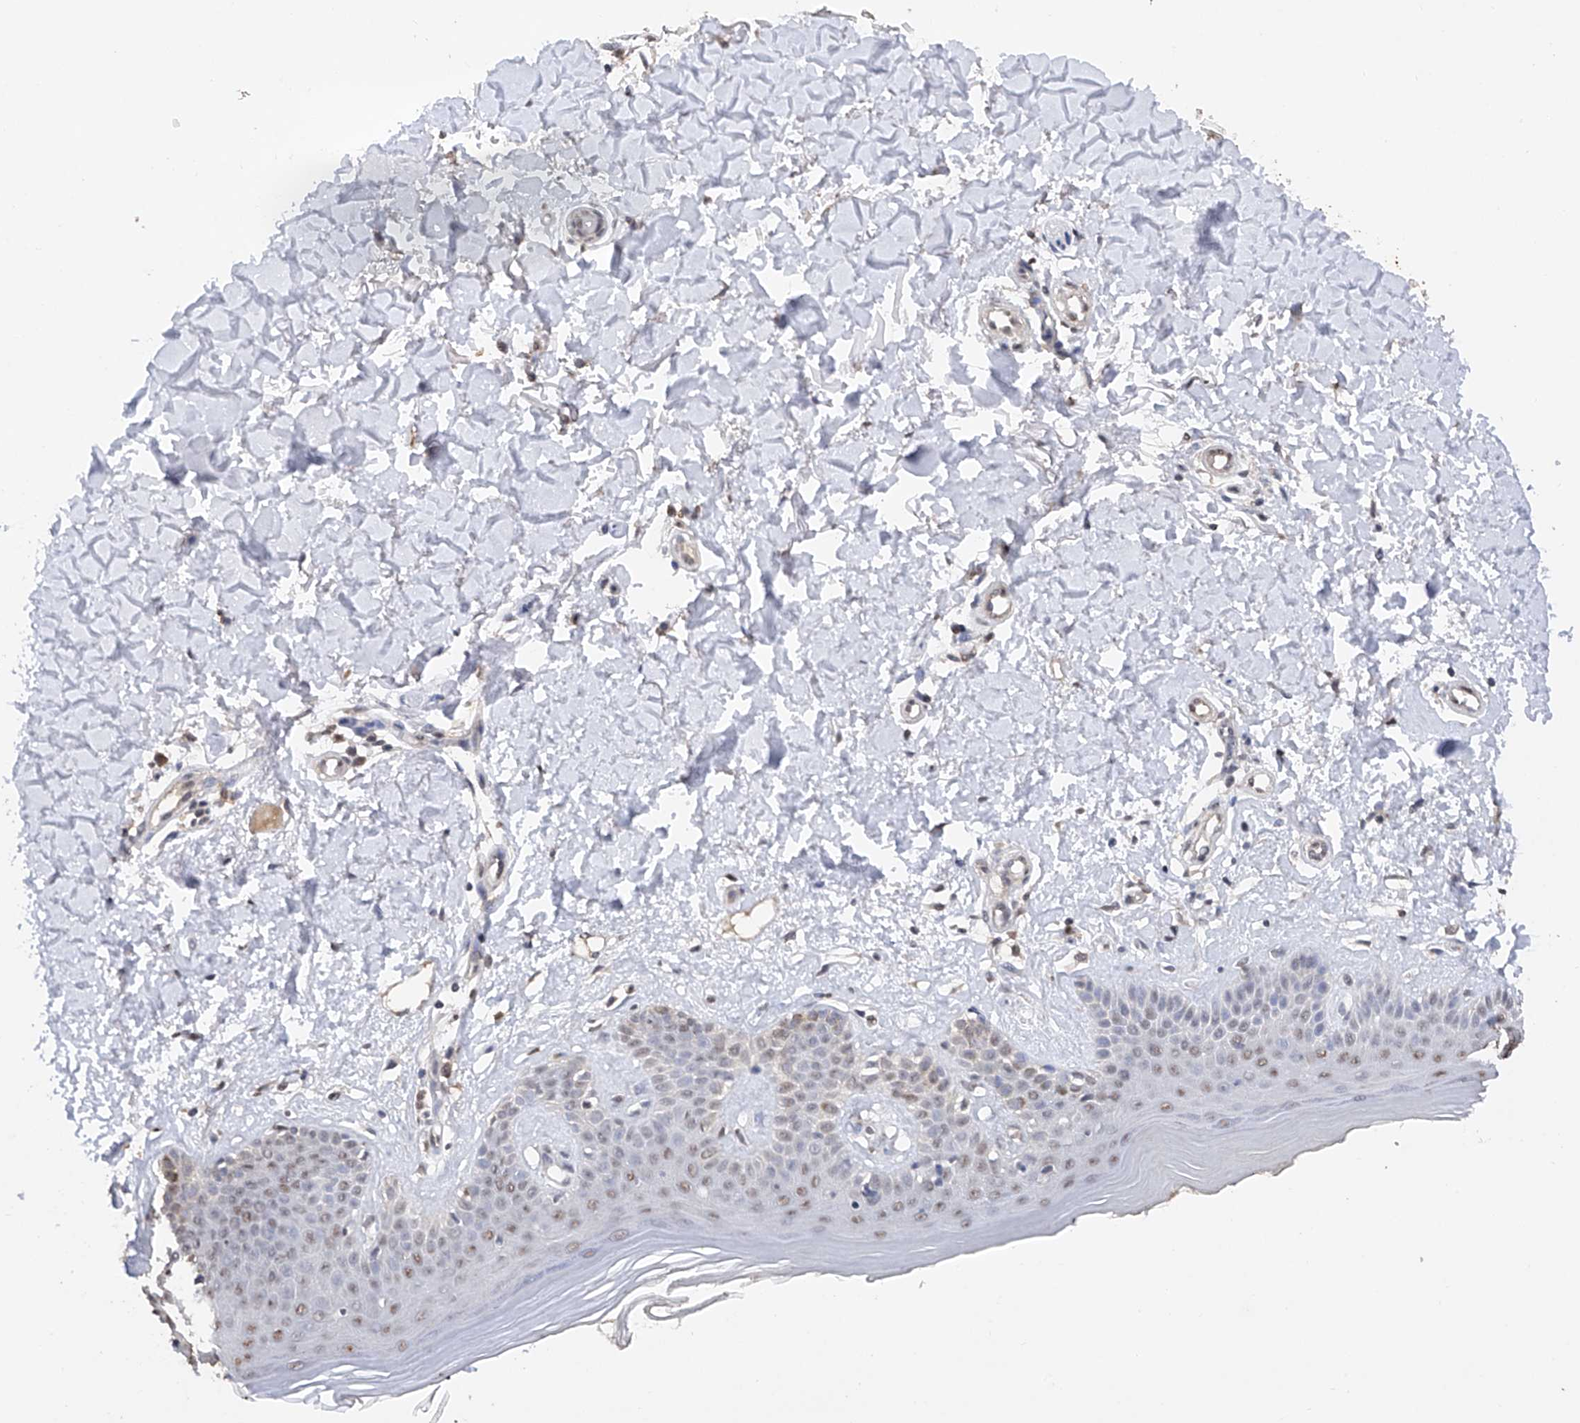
{"staining": {"intensity": "moderate", "quantity": "25%-75%", "location": "cytoplasmic/membranous"}, "tissue": "skin", "cell_type": "Fibroblasts", "image_type": "normal", "snomed": [{"axis": "morphology", "description": "Normal tissue, NOS"}, {"axis": "topography", "description": "Skin"}], "caption": "Immunohistochemical staining of normal human skin demonstrates moderate cytoplasmic/membranous protein positivity in approximately 25%-75% of fibroblasts. (brown staining indicates protein expression, while blue staining denotes nuclei).", "gene": "DMAP1", "patient": {"sex": "female", "age": 64}}